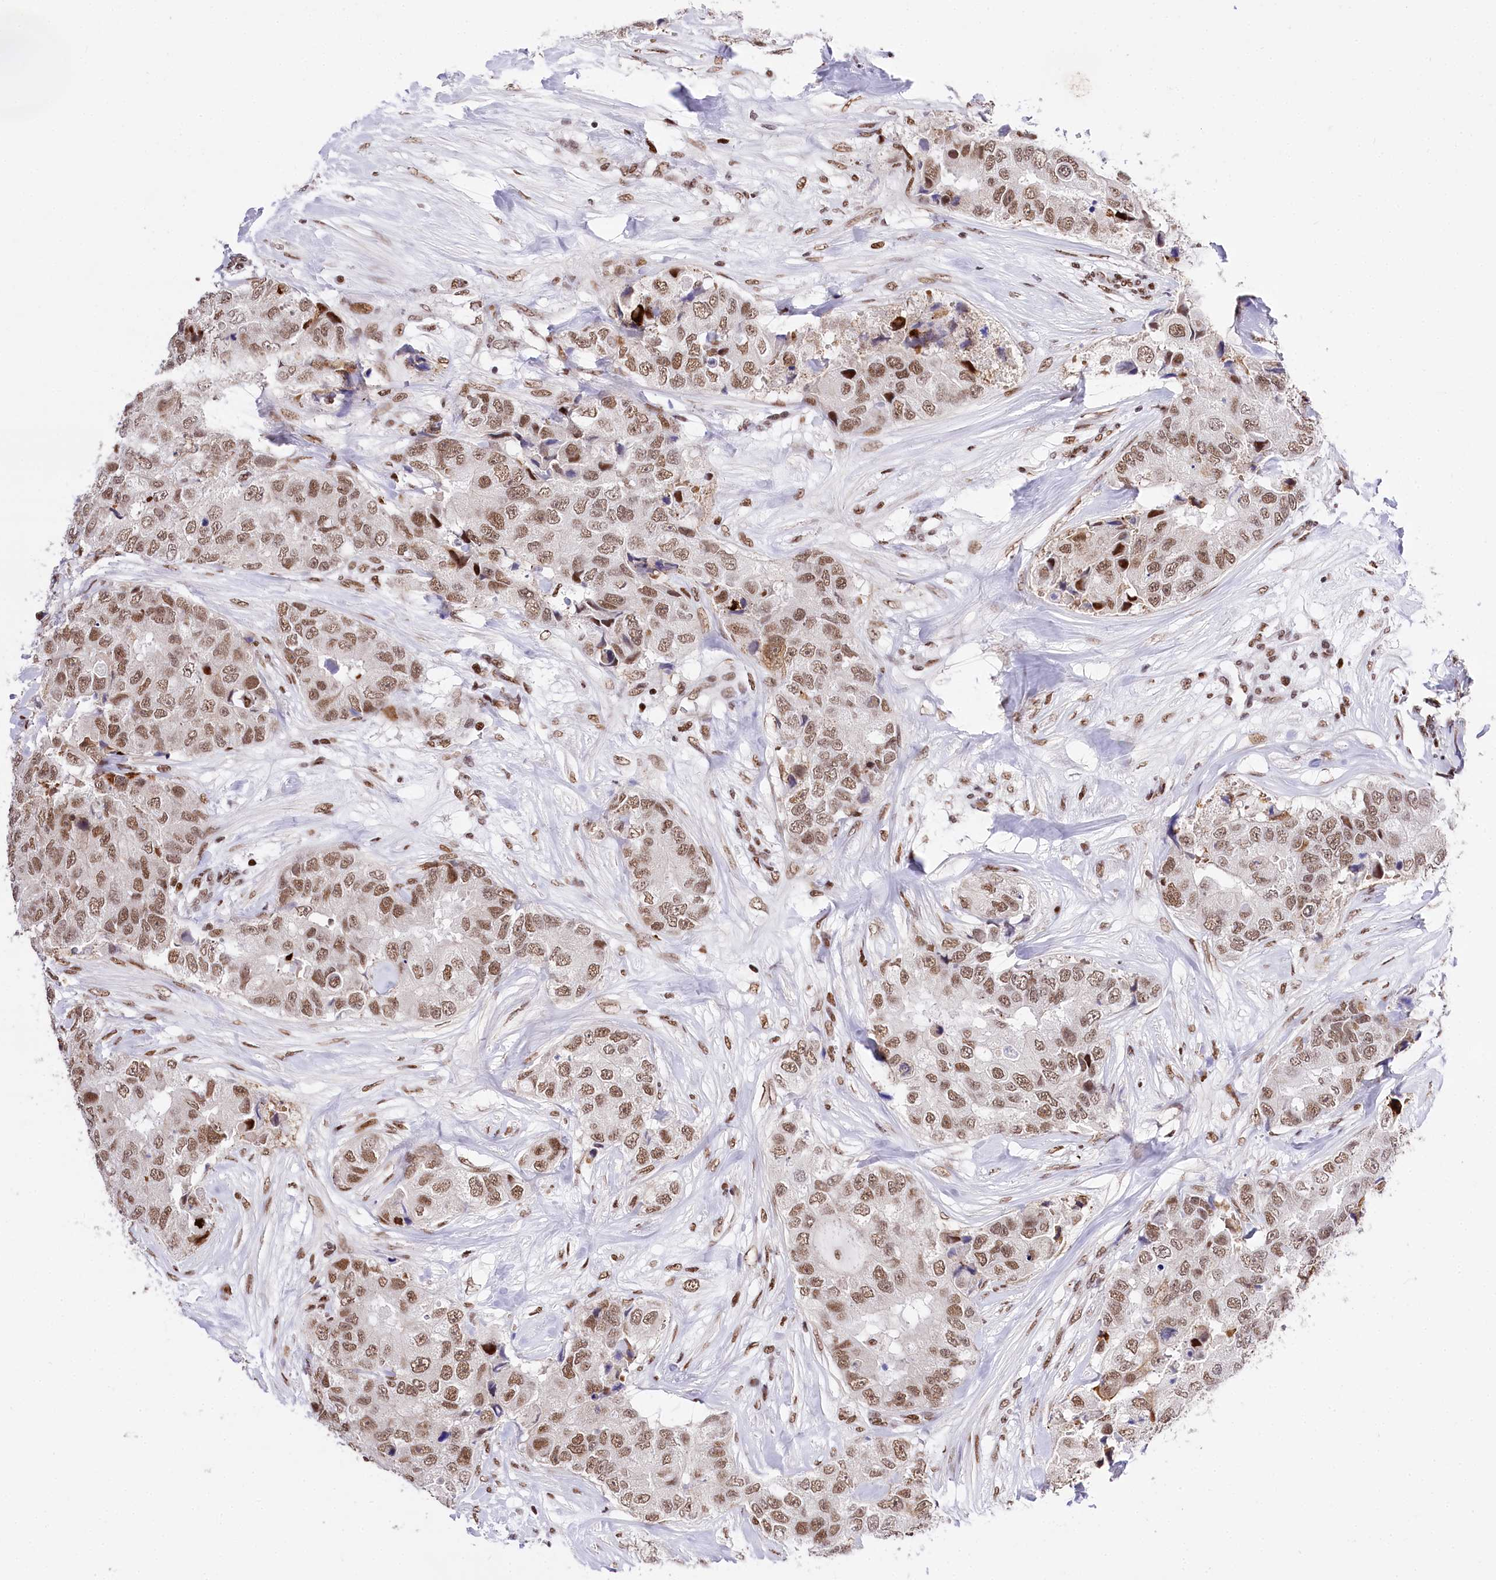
{"staining": {"intensity": "moderate", "quantity": ">75%", "location": "nuclear"}, "tissue": "breast cancer", "cell_type": "Tumor cells", "image_type": "cancer", "snomed": [{"axis": "morphology", "description": "Duct carcinoma"}, {"axis": "topography", "description": "Breast"}], "caption": "Breast infiltrating ductal carcinoma stained with a brown dye shows moderate nuclear positive positivity in approximately >75% of tumor cells.", "gene": "POU4F3", "patient": {"sex": "female", "age": 62}}